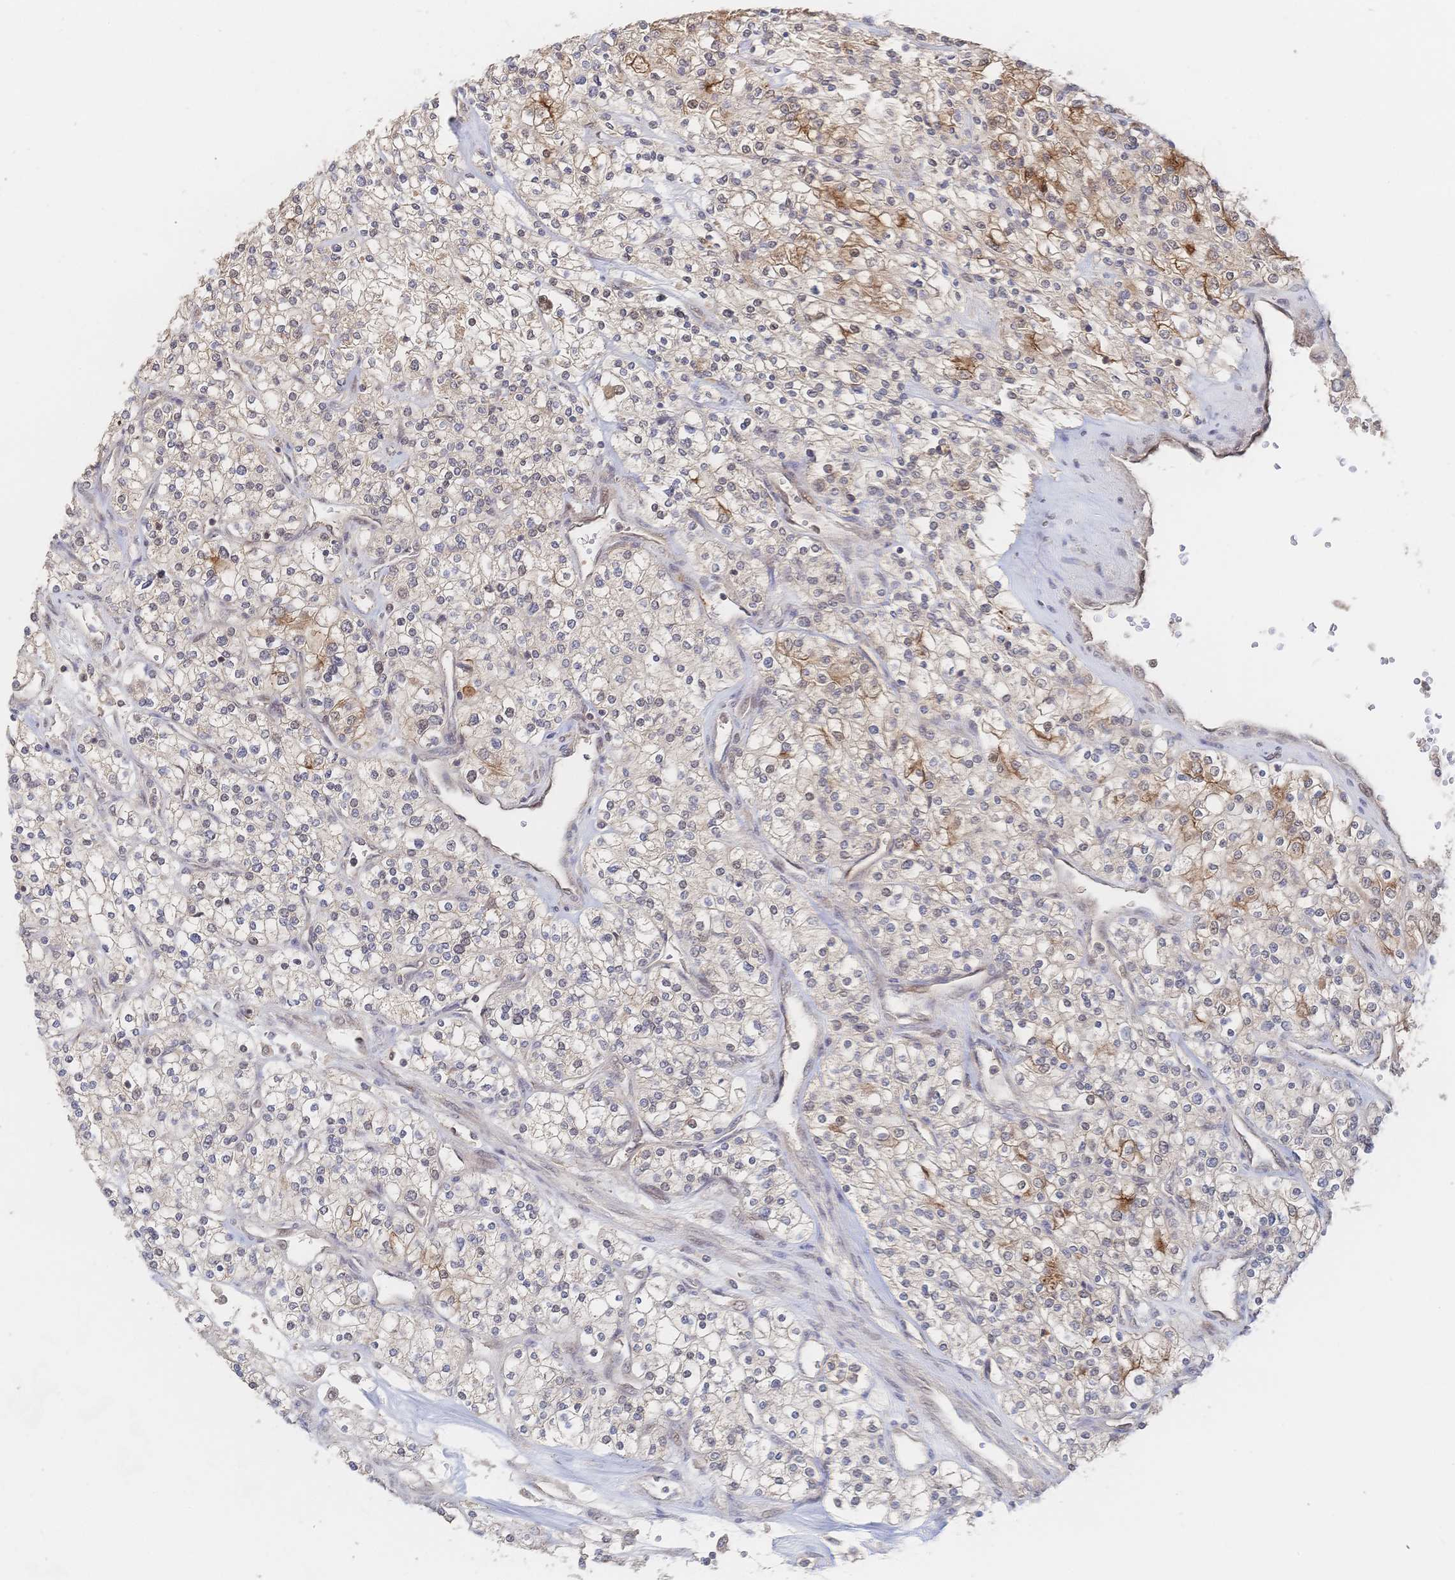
{"staining": {"intensity": "moderate", "quantity": "<25%", "location": "cytoplasmic/membranous"}, "tissue": "renal cancer", "cell_type": "Tumor cells", "image_type": "cancer", "snomed": [{"axis": "morphology", "description": "Adenocarcinoma, NOS"}, {"axis": "topography", "description": "Kidney"}], "caption": "Renal cancer stained with a brown dye shows moderate cytoplasmic/membranous positive expression in about <25% of tumor cells.", "gene": "LRP5", "patient": {"sex": "male", "age": 80}}